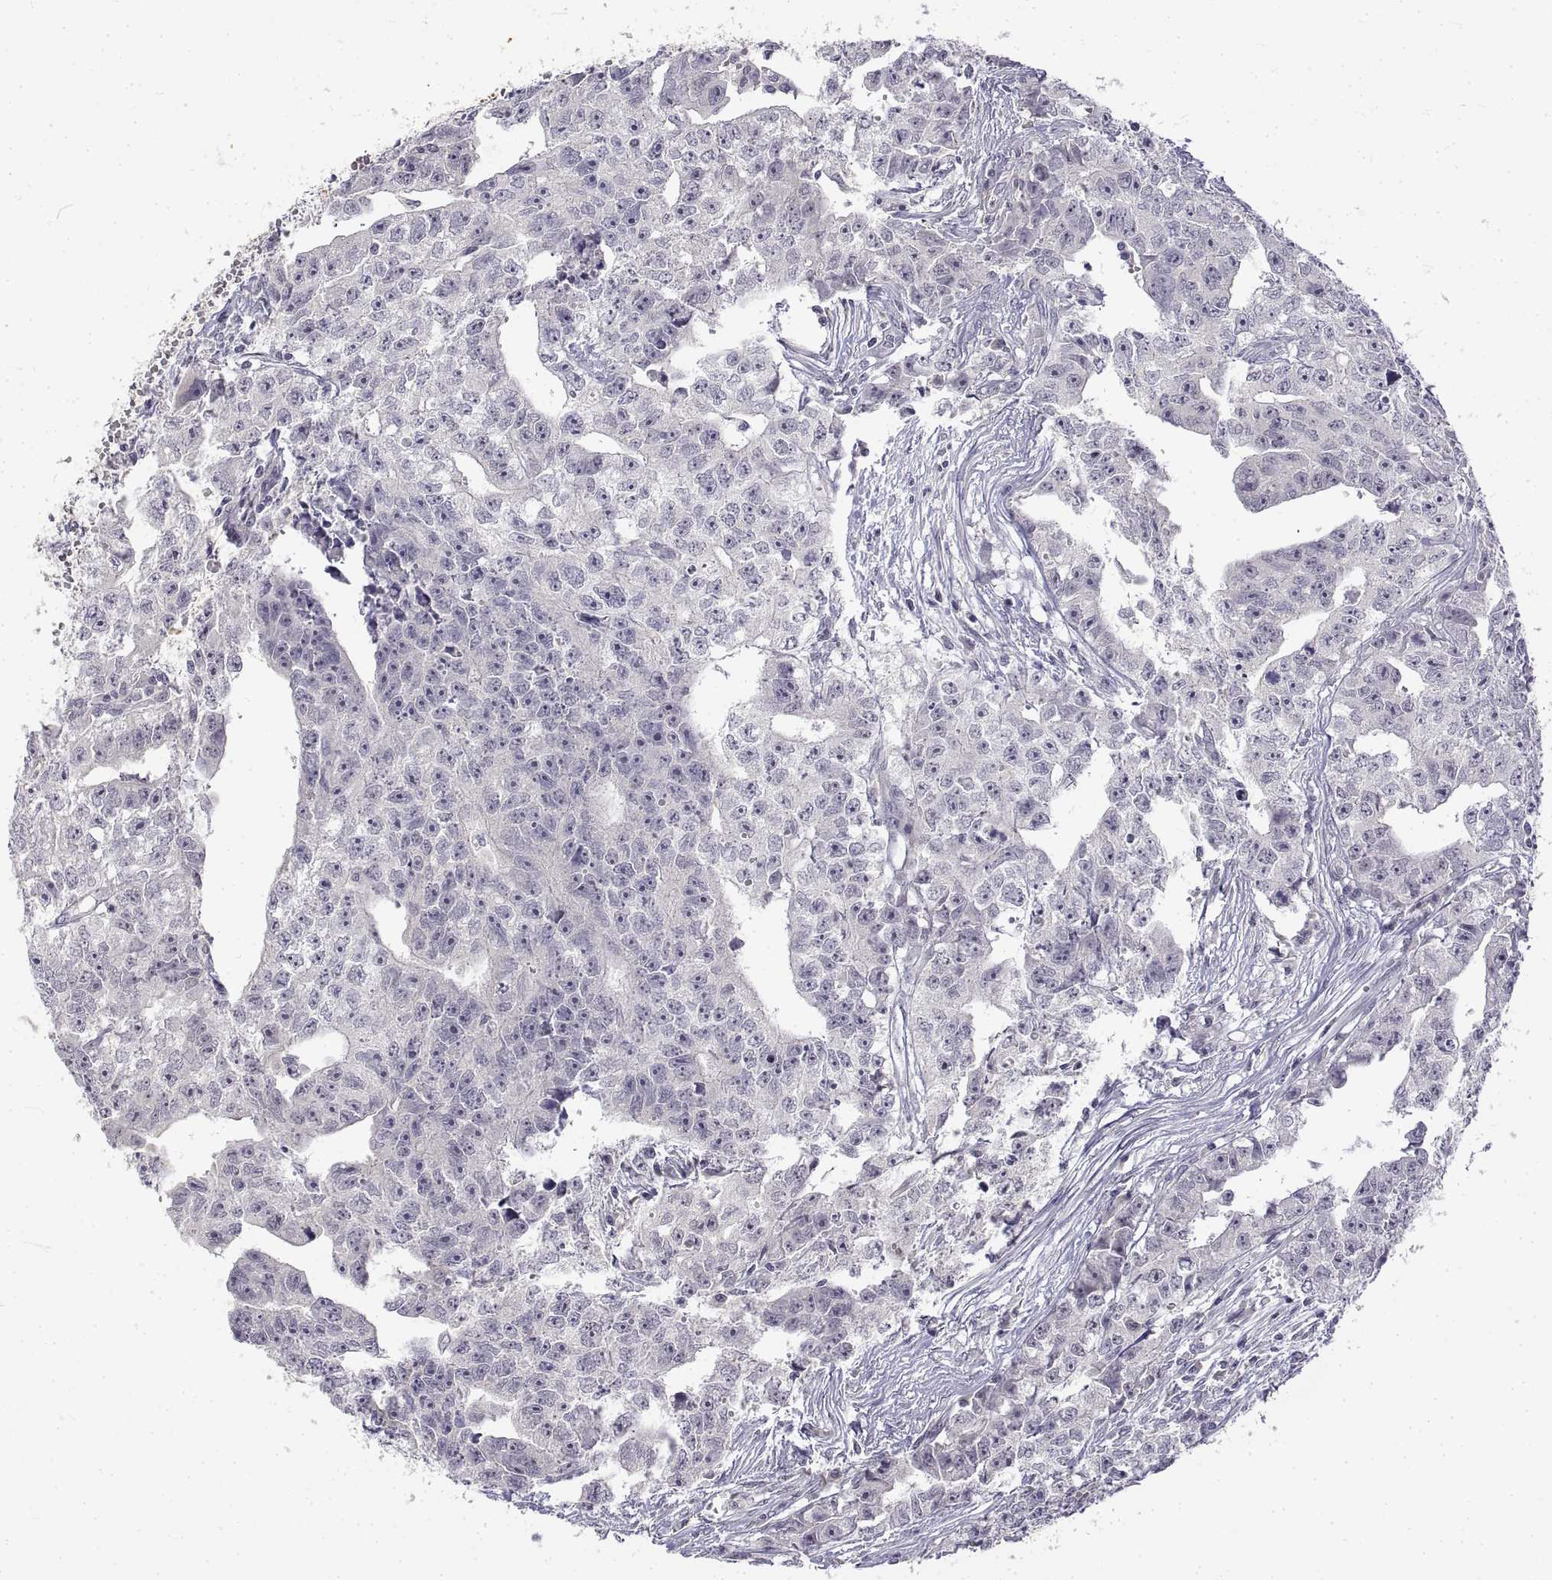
{"staining": {"intensity": "negative", "quantity": "none", "location": "none"}, "tissue": "testis cancer", "cell_type": "Tumor cells", "image_type": "cancer", "snomed": [{"axis": "morphology", "description": "Carcinoma, Embryonal, NOS"}, {"axis": "morphology", "description": "Teratoma, malignant, NOS"}, {"axis": "topography", "description": "Testis"}], "caption": "Human testis cancer (teratoma (malignant)) stained for a protein using immunohistochemistry (IHC) reveals no staining in tumor cells.", "gene": "ANO2", "patient": {"sex": "male", "age": 24}}